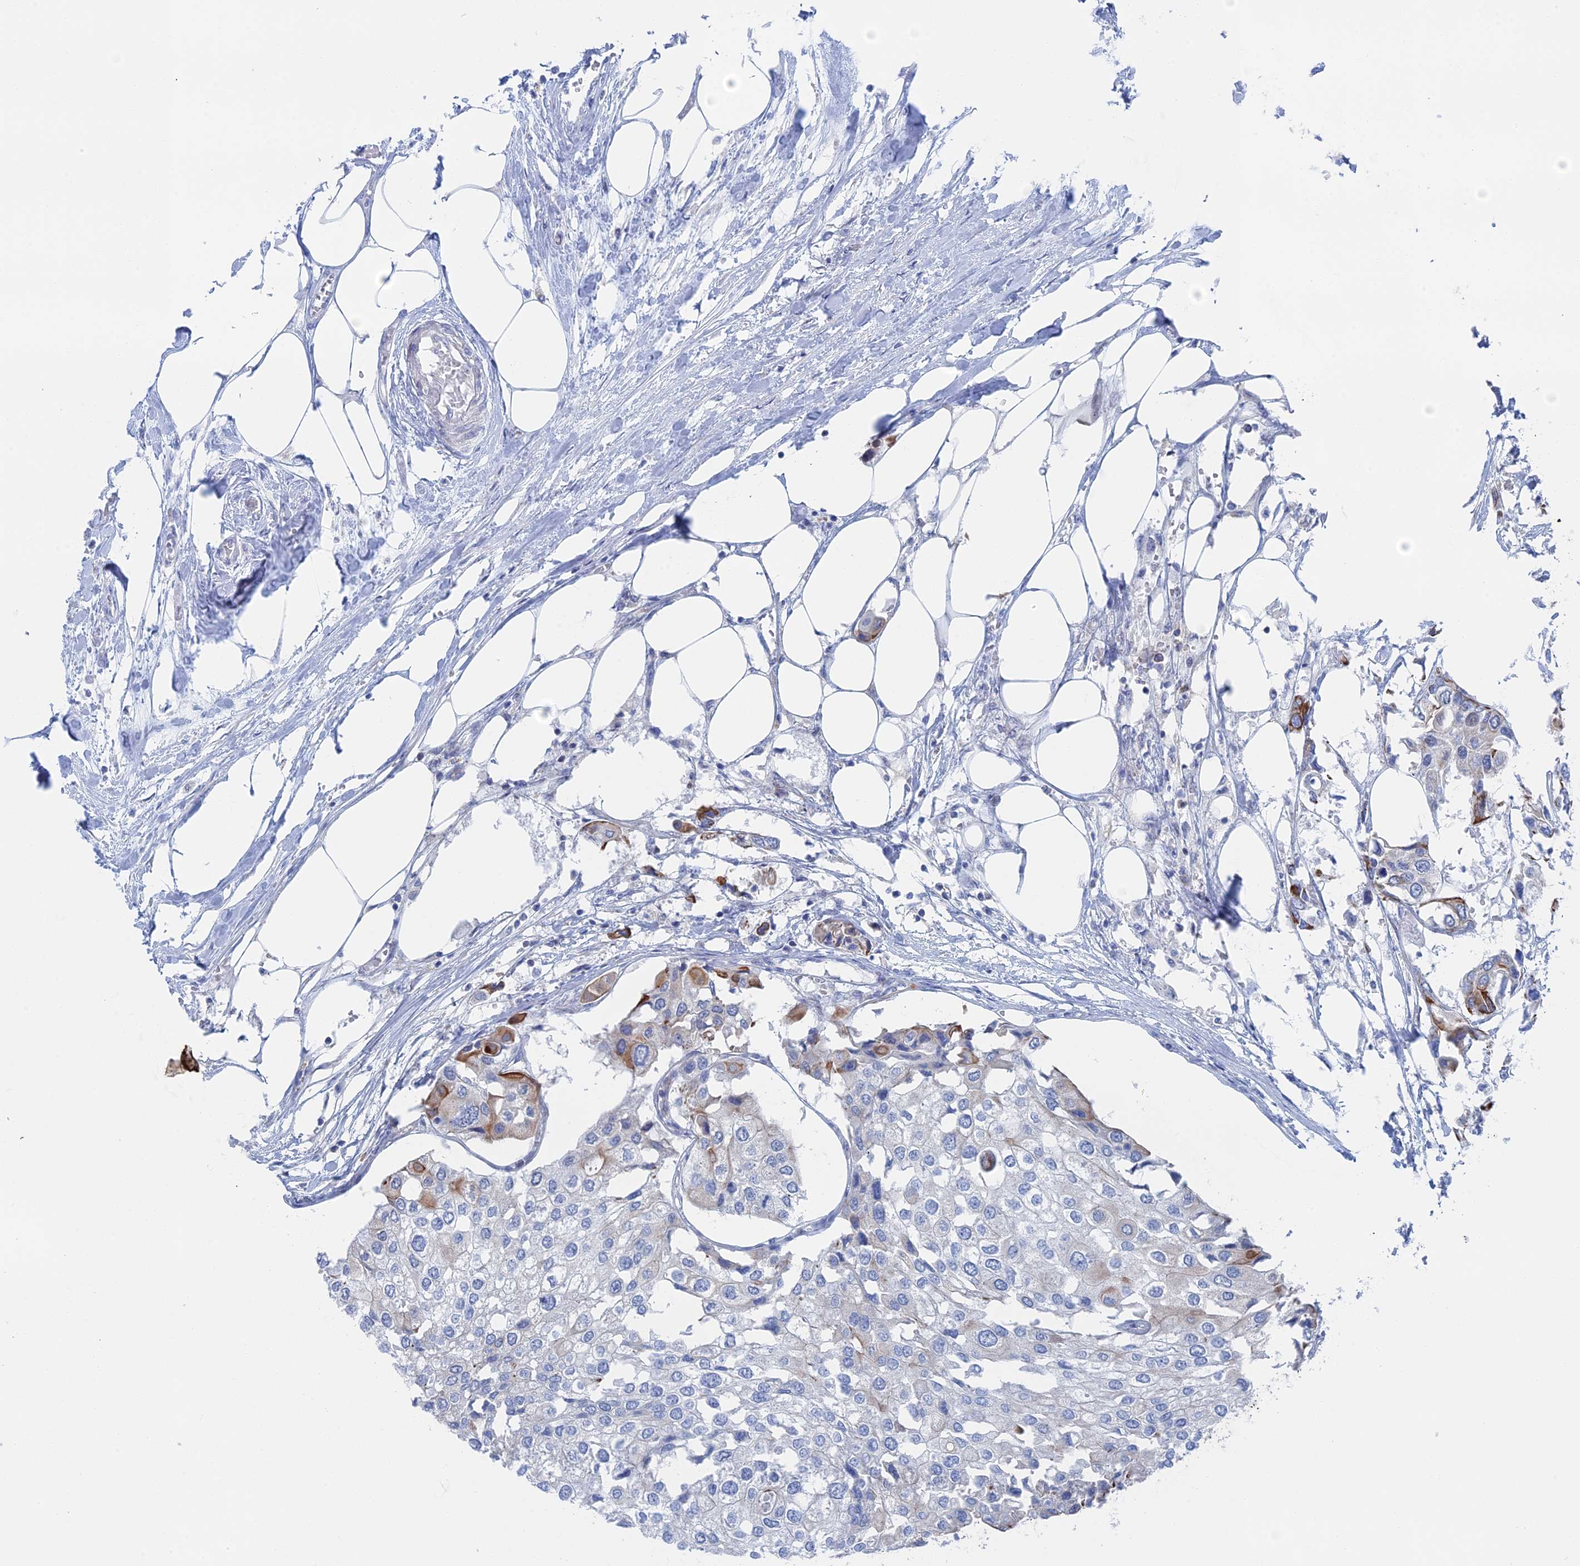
{"staining": {"intensity": "moderate", "quantity": "<25%", "location": "cytoplasmic/membranous"}, "tissue": "urothelial cancer", "cell_type": "Tumor cells", "image_type": "cancer", "snomed": [{"axis": "morphology", "description": "Urothelial carcinoma, High grade"}, {"axis": "topography", "description": "Urinary bladder"}], "caption": "Protein staining of urothelial cancer tissue demonstrates moderate cytoplasmic/membranous staining in about <25% of tumor cells. (DAB (3,3'-diaminobenzidine) = brown stain, brightfield microscopy at high magnification).", "gene": "IL7", "patient": {"sex": "male", "age": 64}}